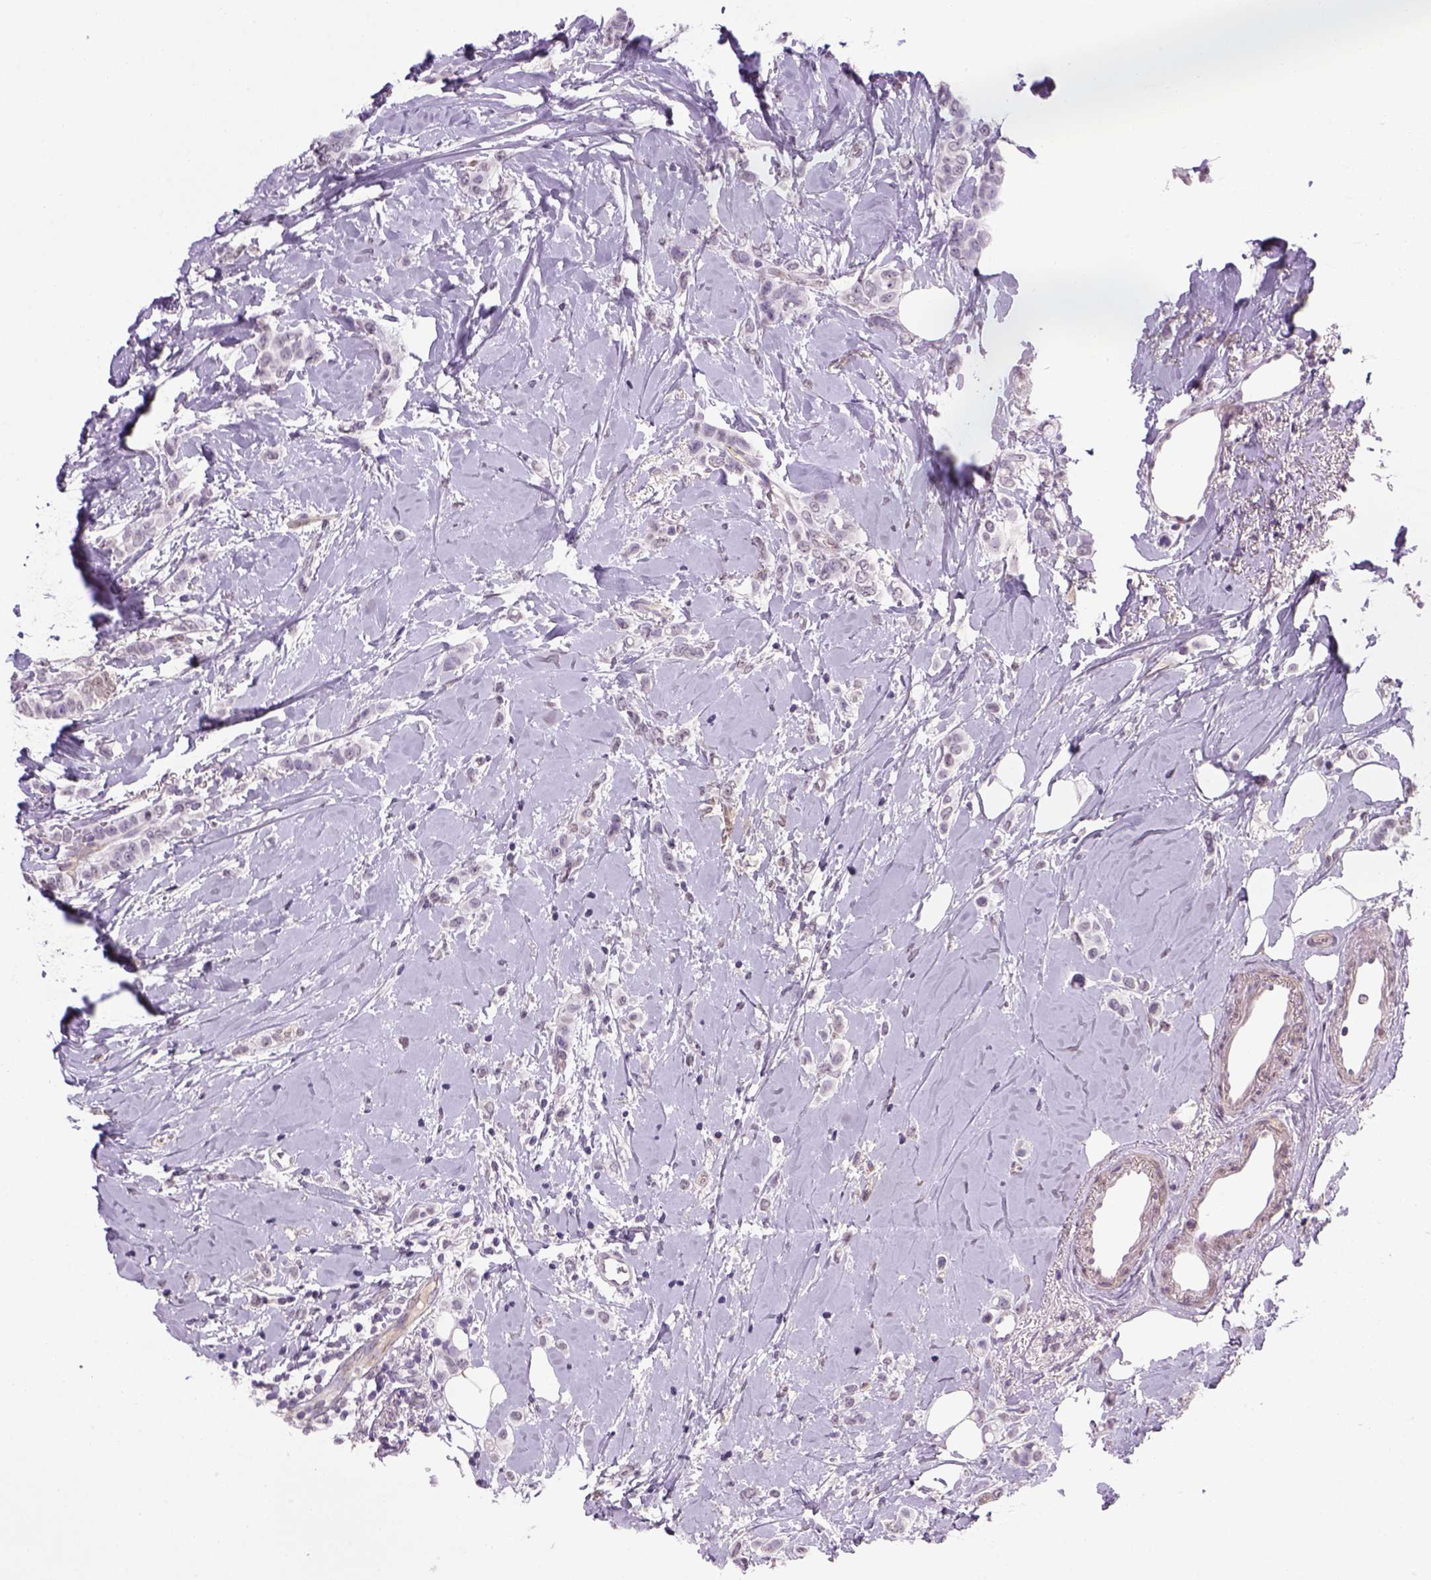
{"staining": {"intensity": "negative", "quantity": "none", "location": "none"}, "tissue": "breast cancer", "cell_type": "Tumor cells", "image_type": "cancer", "snomed": [{"axis": "morphology", "description": "Lobular carcinoma"}, {"axis": "topography", "description": "Breast"}], "caption": "Immunohistochemistry image of neoplastic tissue: breast cancer (lobular carcinoma) stained with DAB (3,3'-diaminobenzidine) demonstrates no significant protein positivity in tumor cells. The staining was performed using DAB to visualize the protein expression in brown, while the nuclei were stained in blue with hematoxylin (Magnification: 20x).", "gene": "PRRT1", "patient": {"sex": "female", "age": 66}}